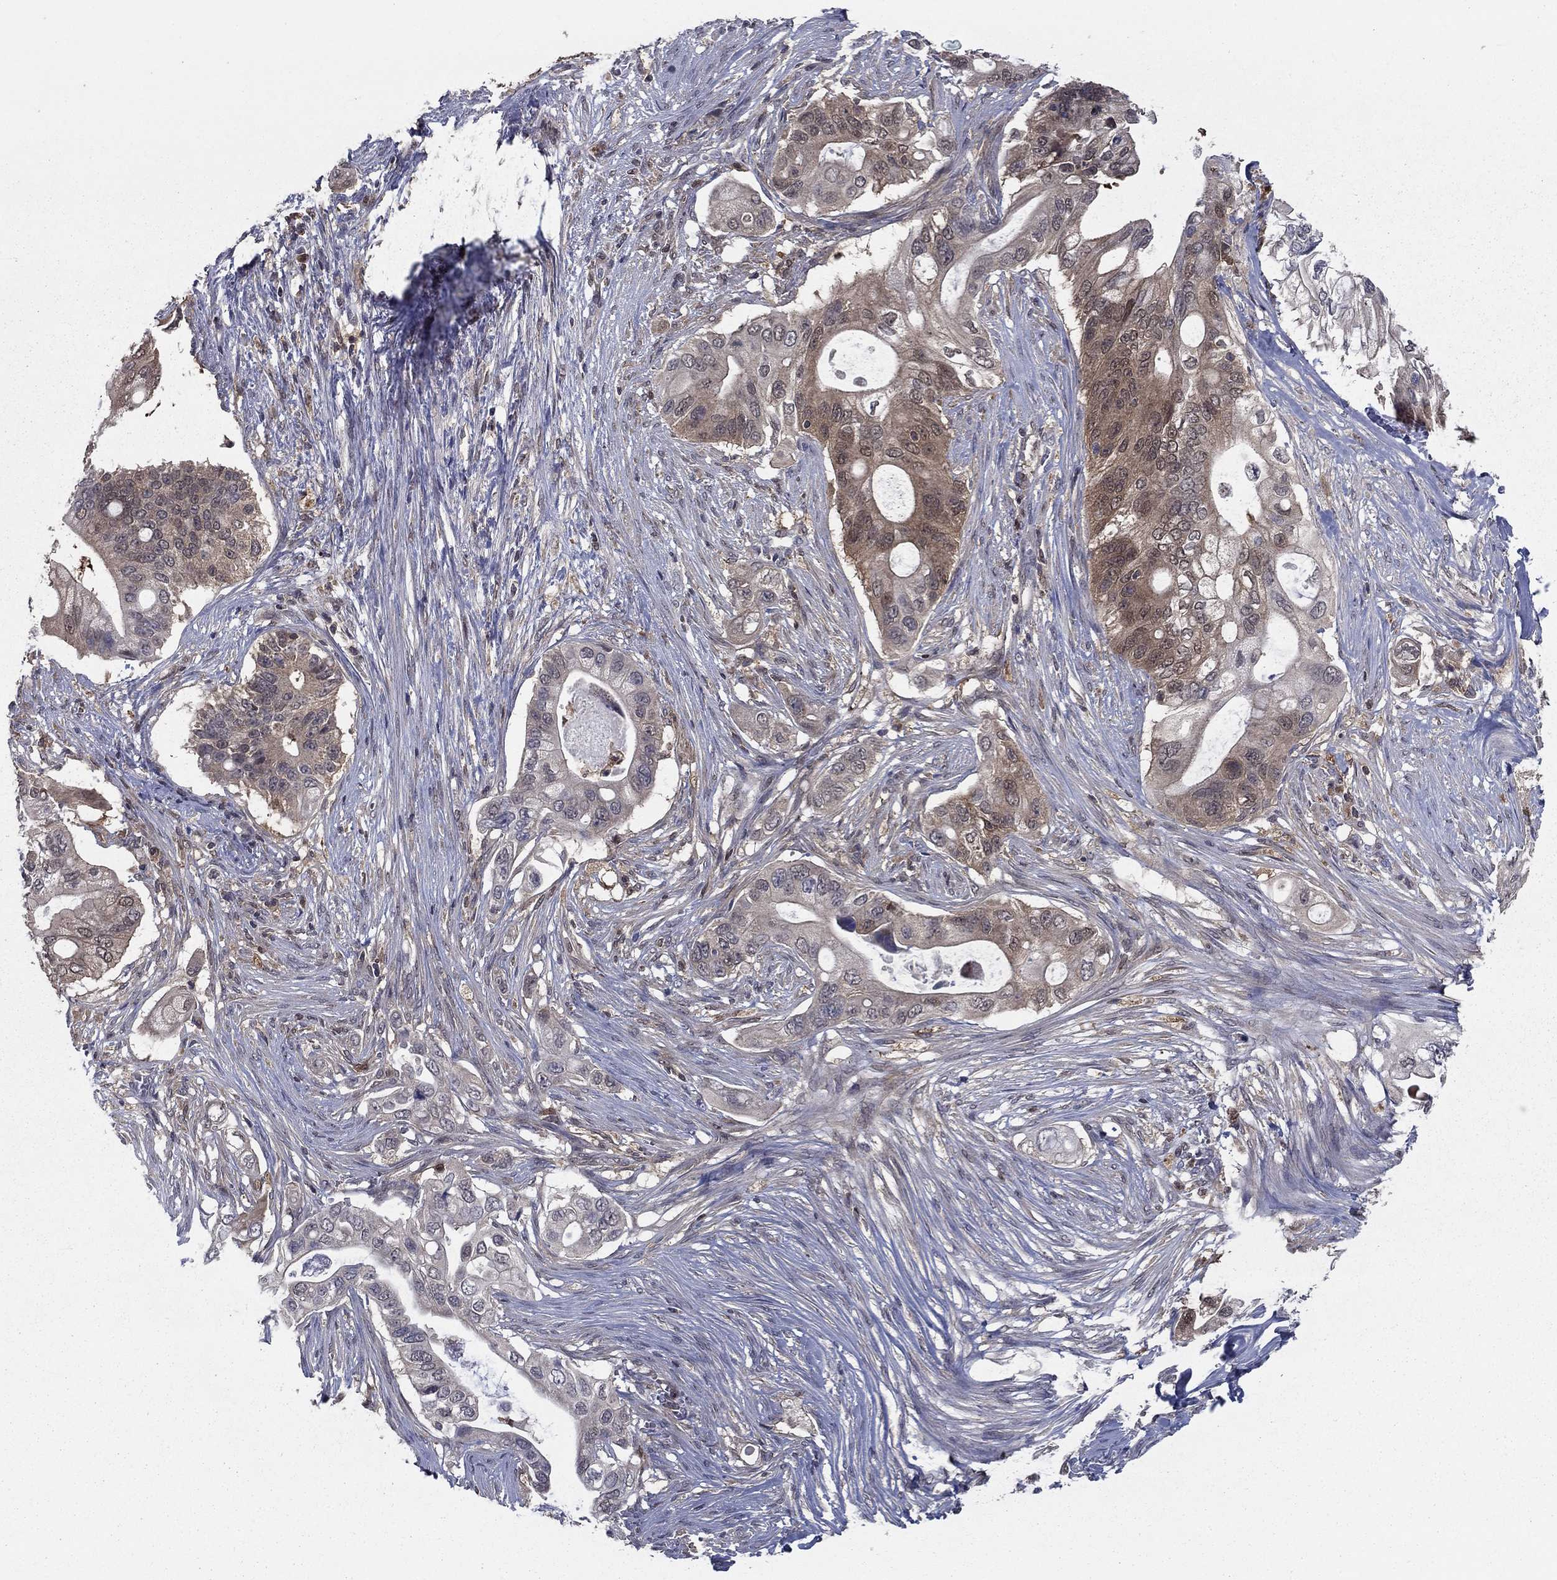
{"staining": {"intensity": "weak", "quantity": "25%-75%", "location": "cytoplasmic/membranous"}, "tissue": "pancreatic cancer", "cell_type": "Tumor cells", "image_type": "cancer", "snomed": [{"axis": "morphology", "description": "Adenocarcinoma, NOS"}, {"axis": "topography", "description": "Pancreas"}], "caption": "This micrograph exhibits immunohistochemistry staining of human pancreatic cancer (adenocarcinoma), with low weak cytoplasmic/membranous expression in approximately 25%-75% of tumor cells.", "gene": "NIT2", "patient": {"sex": "female", "age": 72}}